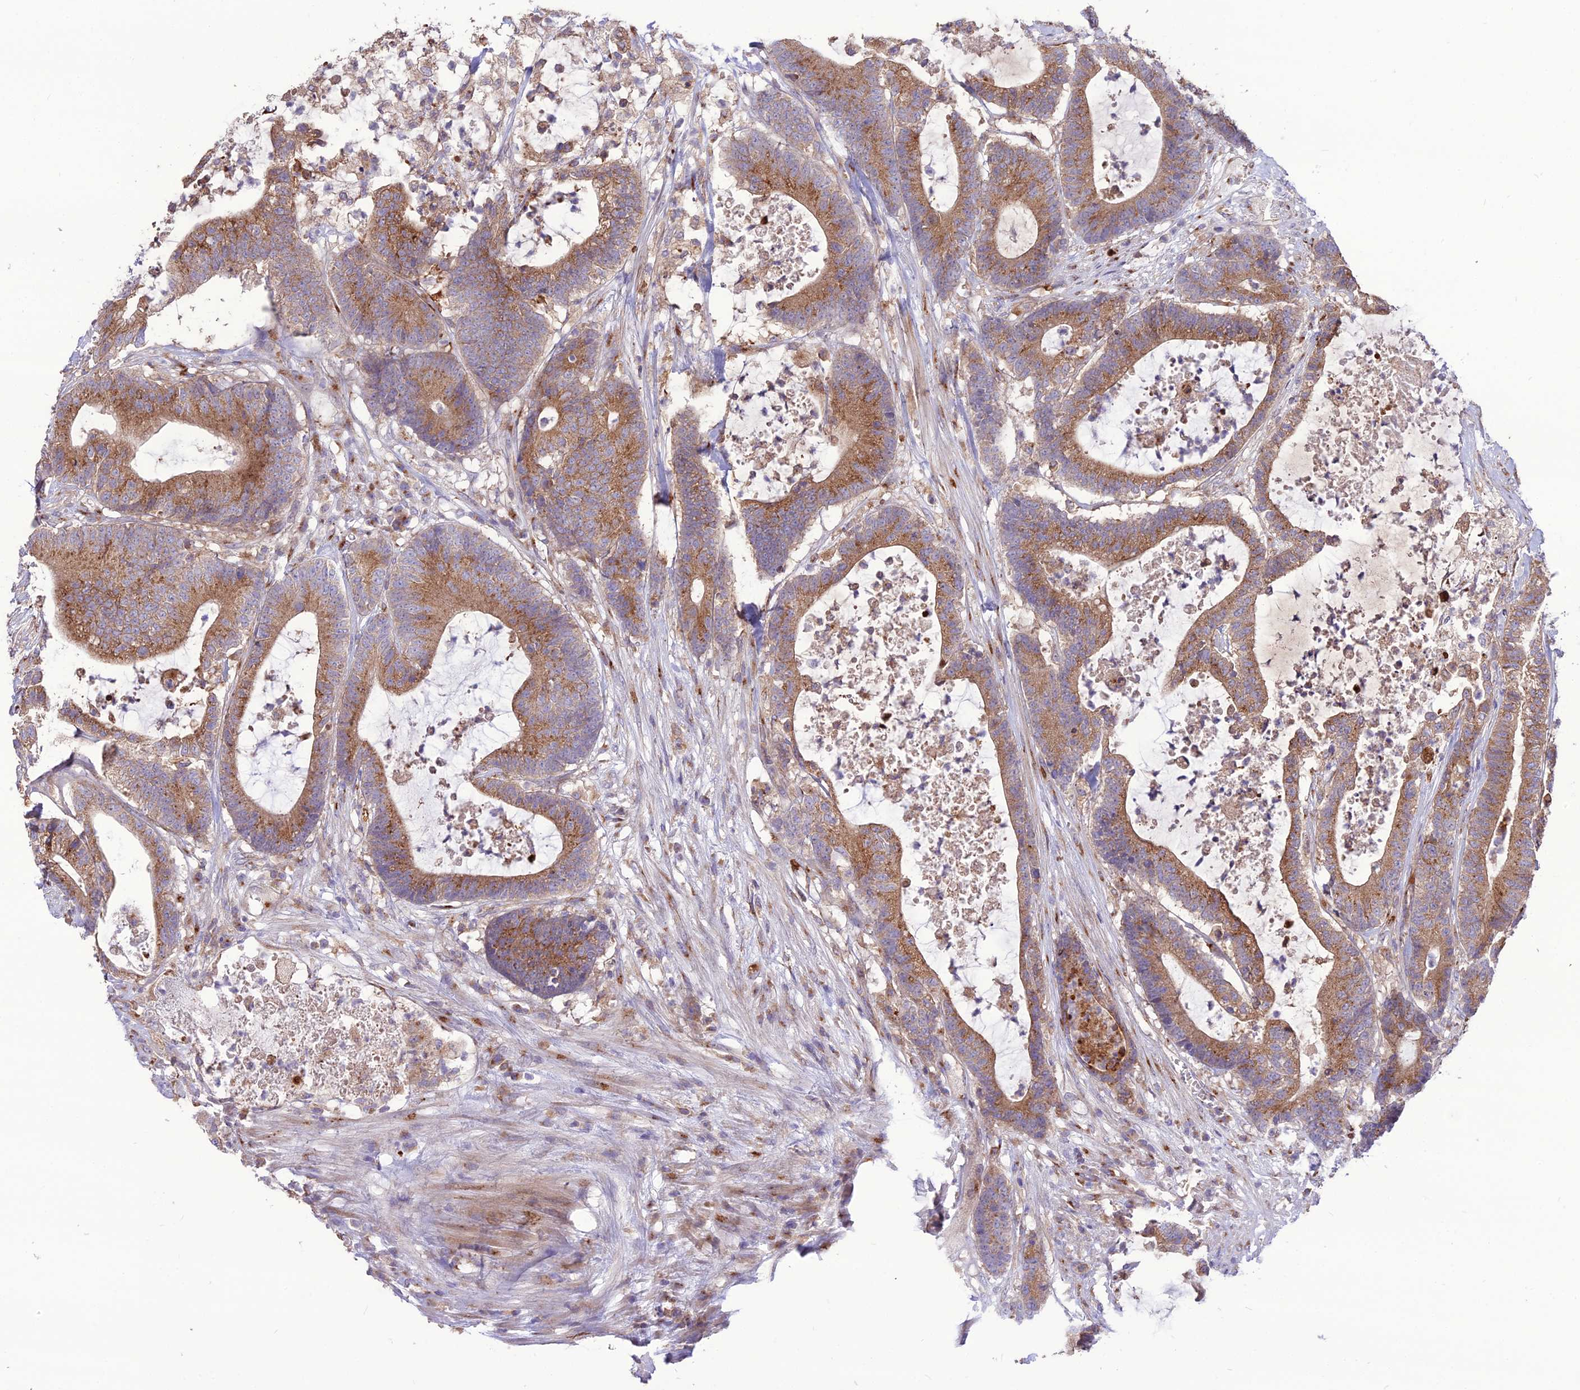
{"staining": {"intensity": "moderate", "quantity": ">75%", "location": "cytoplasmic/membranous"}, "tissue": "colorectal cancer", "cell_type": "Tumor cells", "image_type": "cancer", "snomed": [{"axis": "morphology", "description": "Adenocarcinoma, NOS"}, {"axis": "topography", "description": "Colon"}], "caption": "The immunohistochemical stain shows moderate cytoplasmic/membranous positivity in tumor cells of colorectal cancer tissue.", "gene": "SPRYD7", "patient": {"sex": "female", "age": 84}}